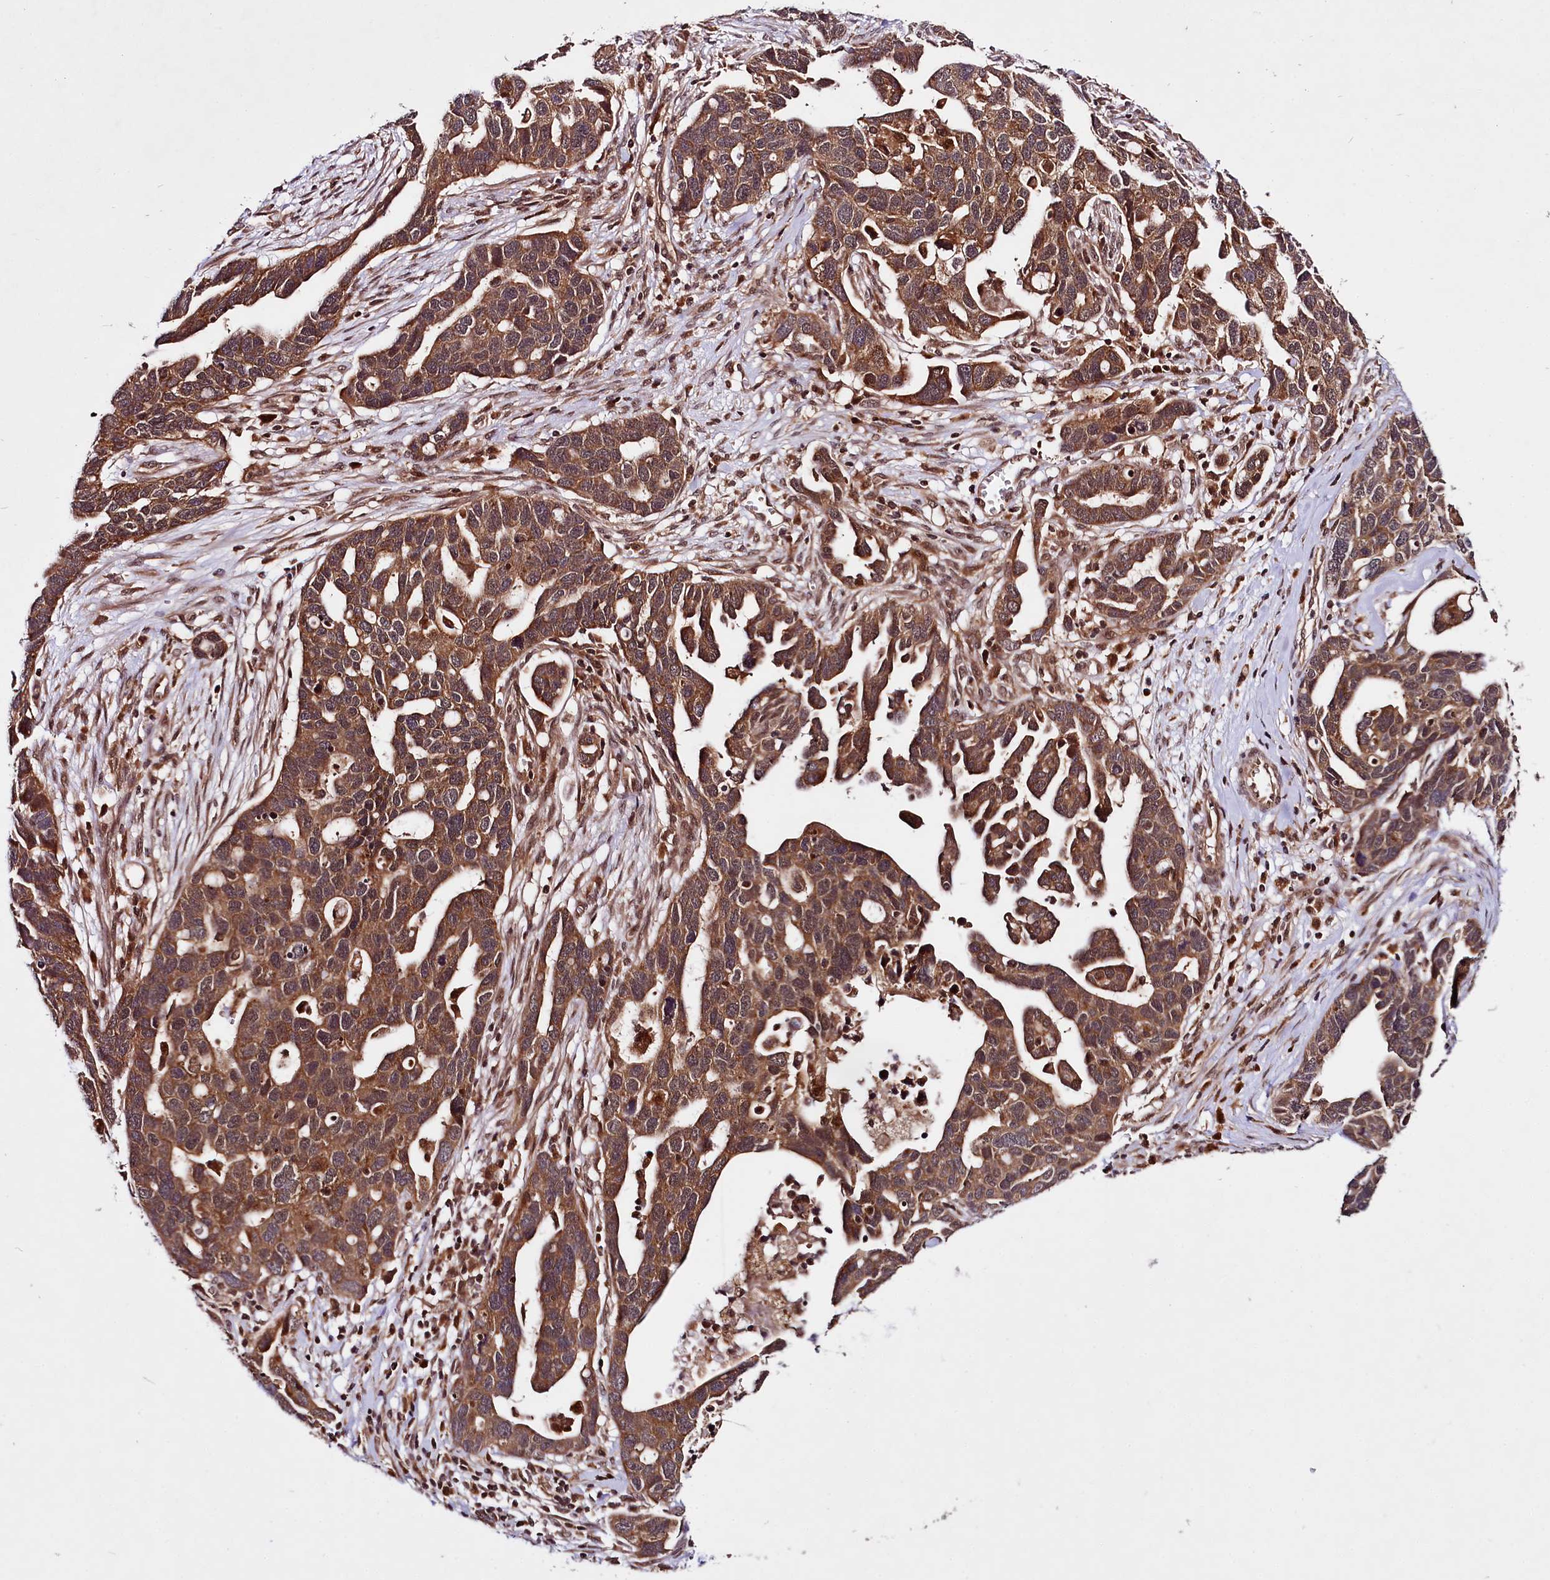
{"staining": {"intensity": "strong", "quantity": ">75%", "location": "cytoplasmic/membranous"}, "tissue": "ovarian cancer", "cell_type": "Tumor cells", "image_type": "cancer", "snomed": [{"axis": "morphology", "description": "Cystadenocarcinoma, serous, NOS"}, {"axis": "topography", "description": "Ovary"}], "caption": "A brown stain labels strong cytoplasmic/membranous expression of a protein in human ovarian serous cystadenocarcinoma tumor cells. (DAB (3,3'-diaminobenzidine) IHC with brightfield microscopy, high magnification).", "gene": "UBE3A", "patient": {"sex": "female", "age": 54}}